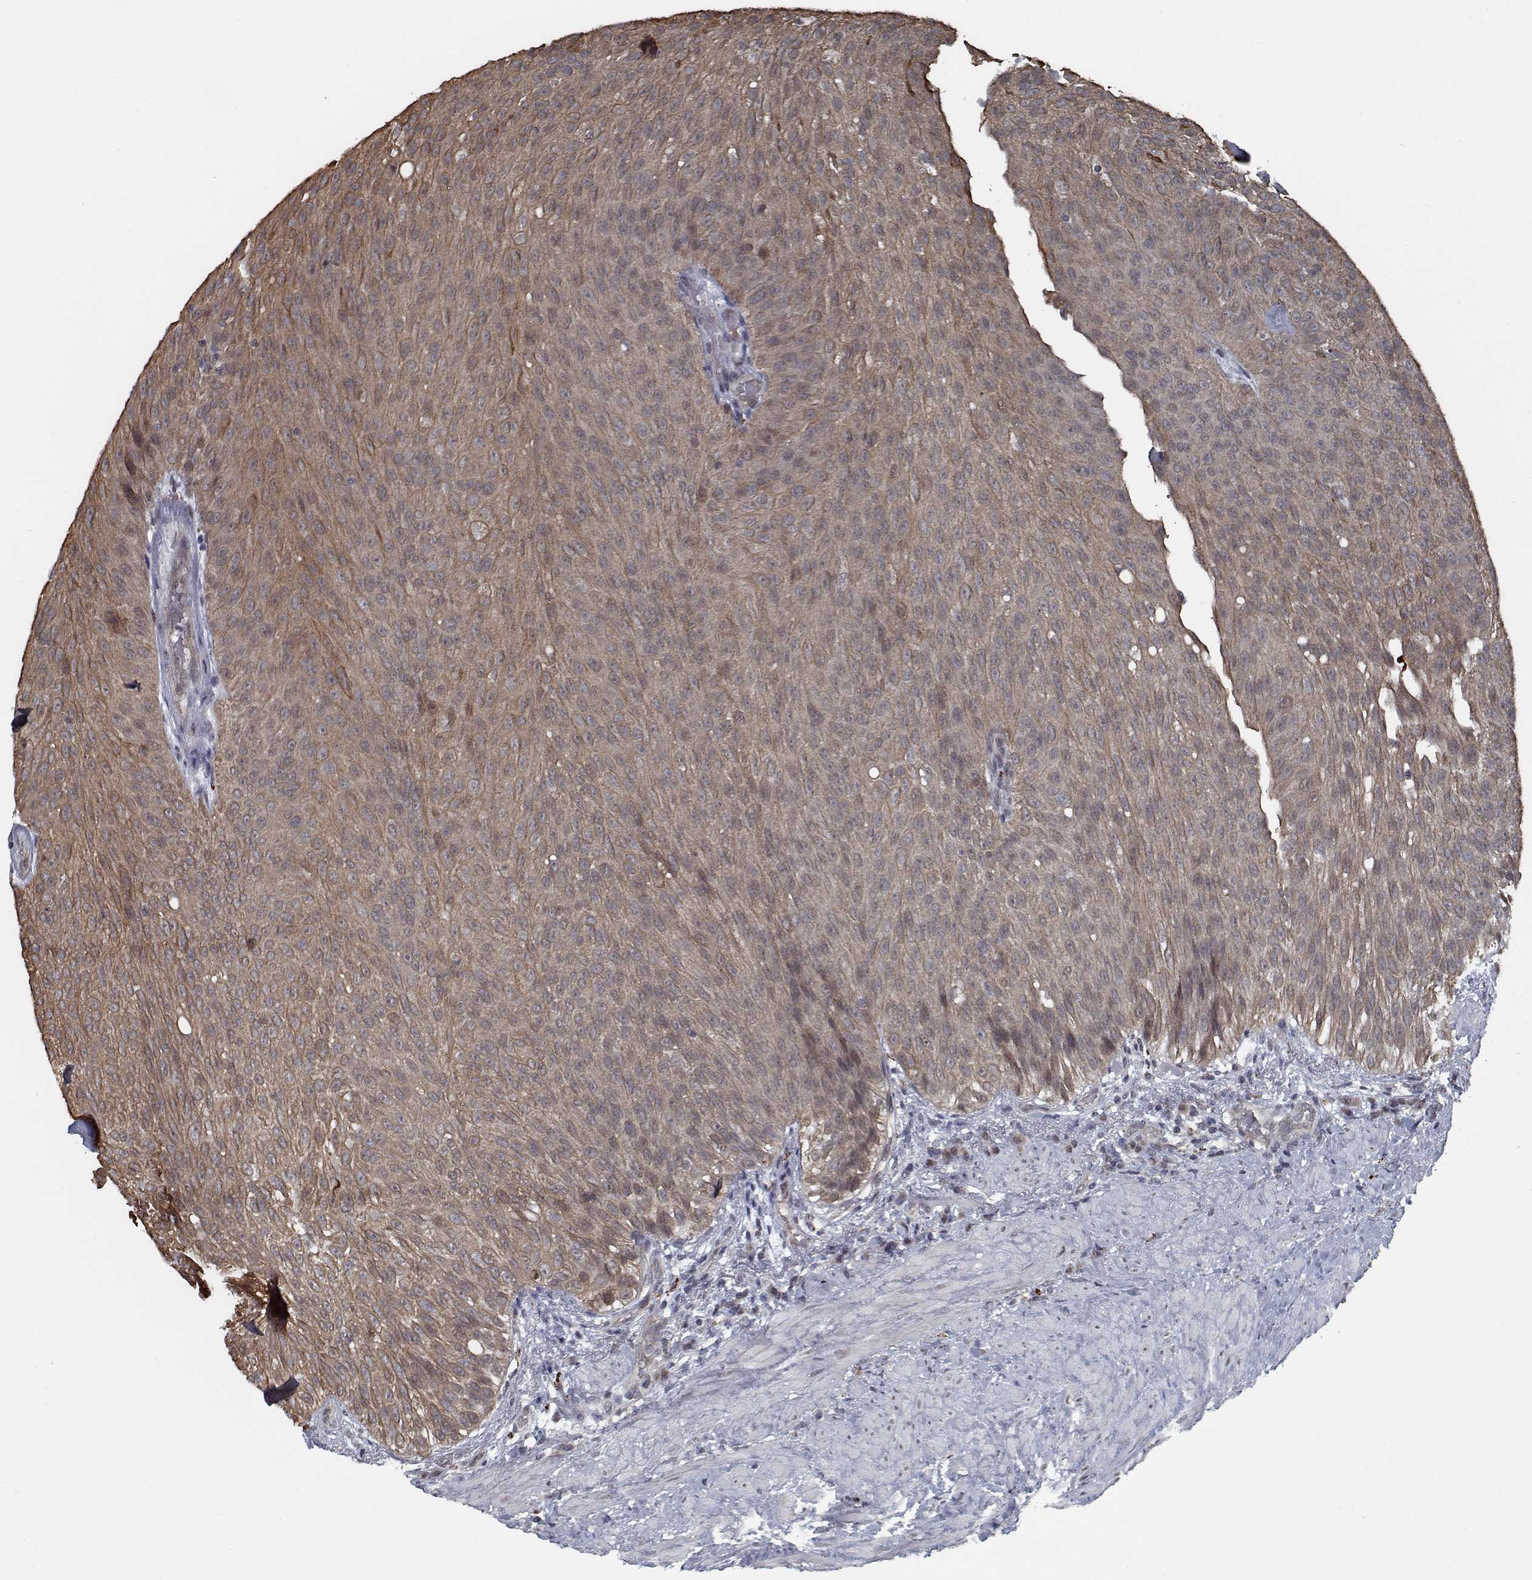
{"staining": {"intensity": "moderate", "quantity": ">75%", "location": "cytoplasmic/membranous"}, "tissue": "urothelial cancer", "cell_type": "Tumor cells", "image_type": "cancer", "snomed": [{"axis": "morphology", "description": "Urothelial carcinoma, Low grade"}, {"axis": "topography", "description": "Urinary bladder"}], "caption": "High-magnification brightfield microscopy of urothelial cancer stained with DAB (3,3'-diaminobenzidine) (brown) and counterstained with hematoxylin (blue). tumor cells exhibit moderate cytoplasmic/membranous expression is present in approximately>75% of cells.", "gene": "NLK", "patient": {"sex": "male", "age": 78}}